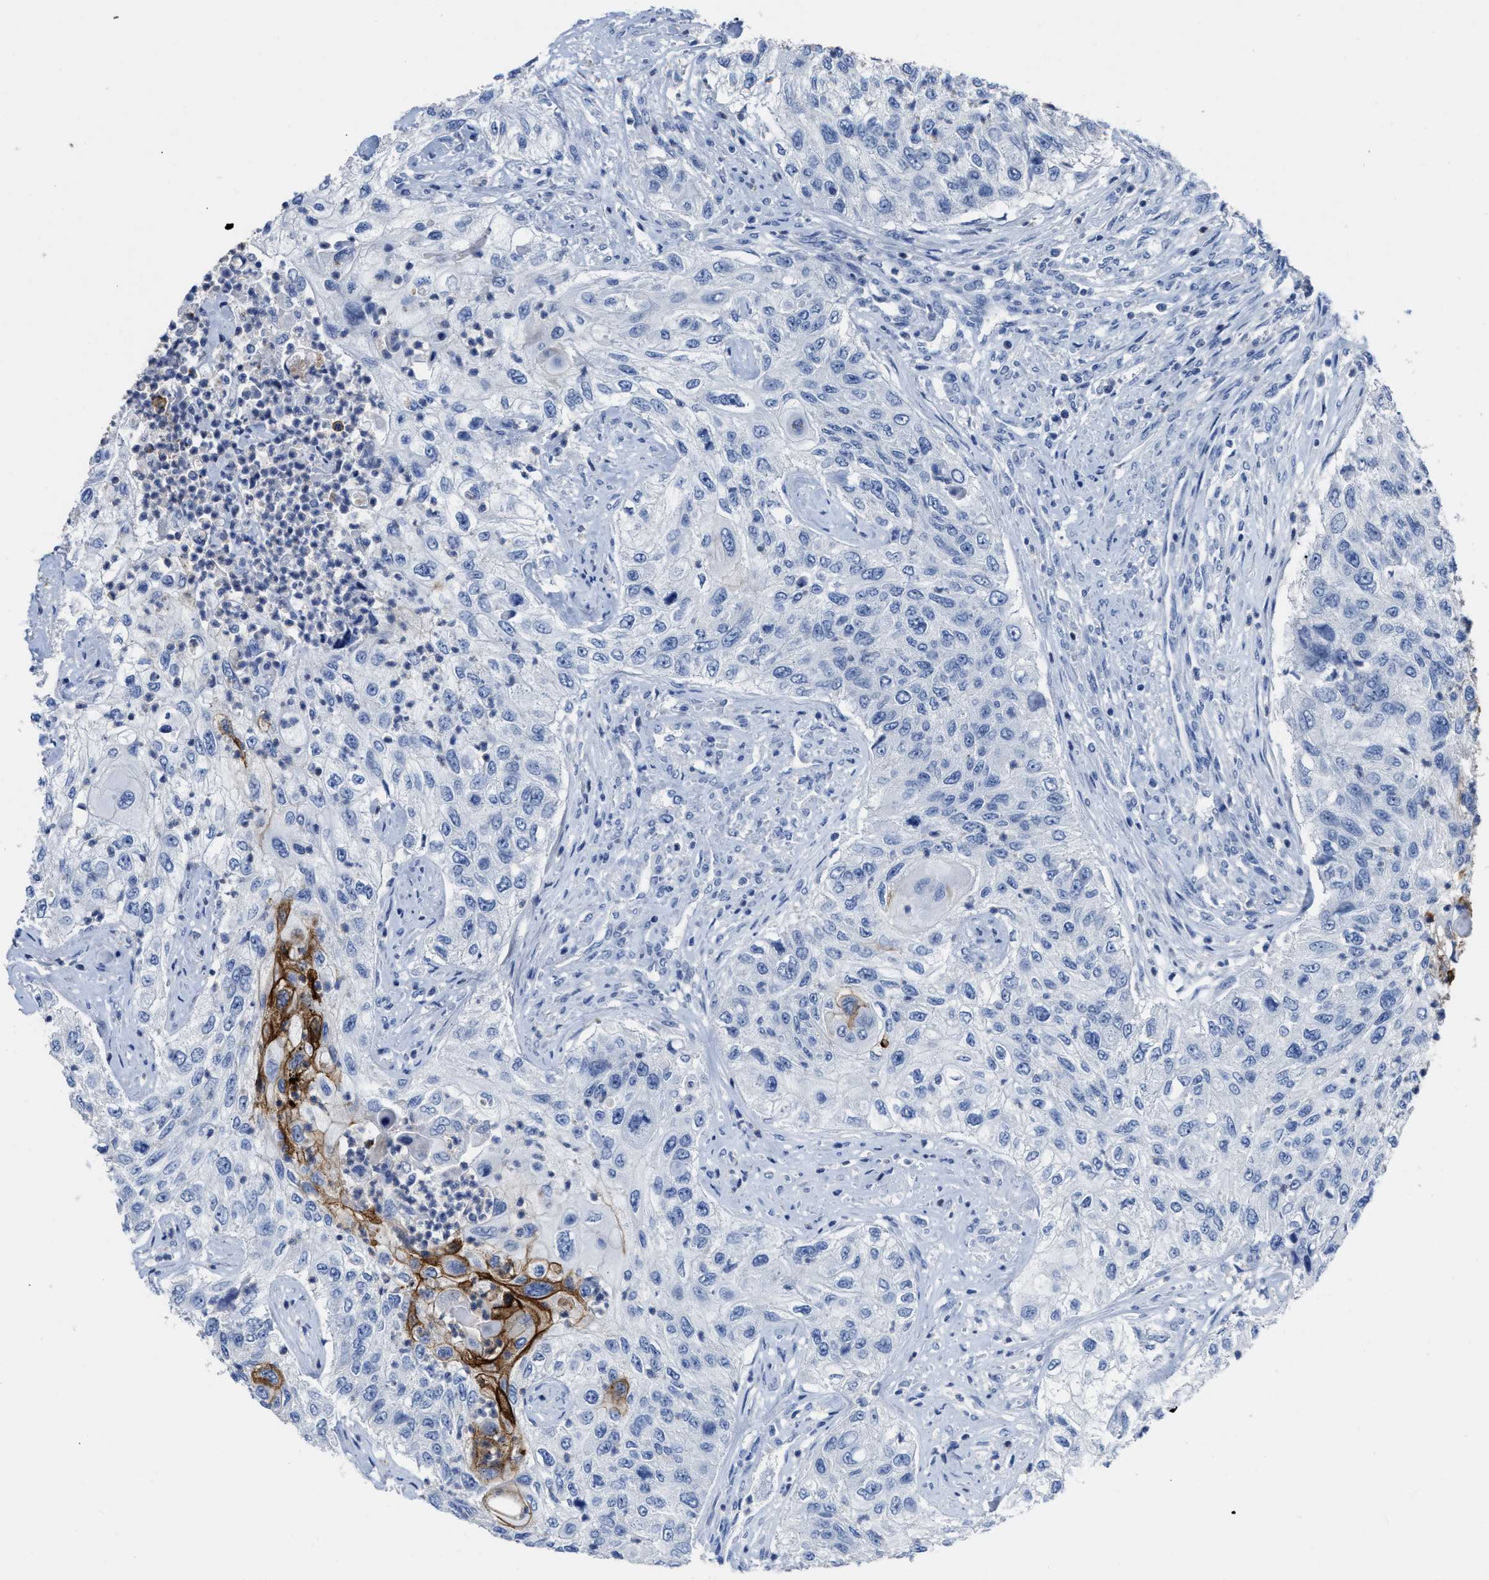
{"staining": {"intensity": "strong", "quantity": "<25%", "location": "cytoplasmic/membranous"}, "tissue": "urothelial cancer", "cell_type": "Tumor cells", "image_type": "cancer", "snomed": [{"axis": "morphology", "description": "Urothelial carcinoma, High grade"}, {"axis": "topography", "description": "Urinary bladder"}], "caption": "Brown immunohistochemical staining in urothelial carcinoma (high-grade) displays strong cytoplasmic/membranous expression in approximately <25% of tumor cells.", "gene": "CEACAM5", "patient": {"sex": "female", "age": 60}}